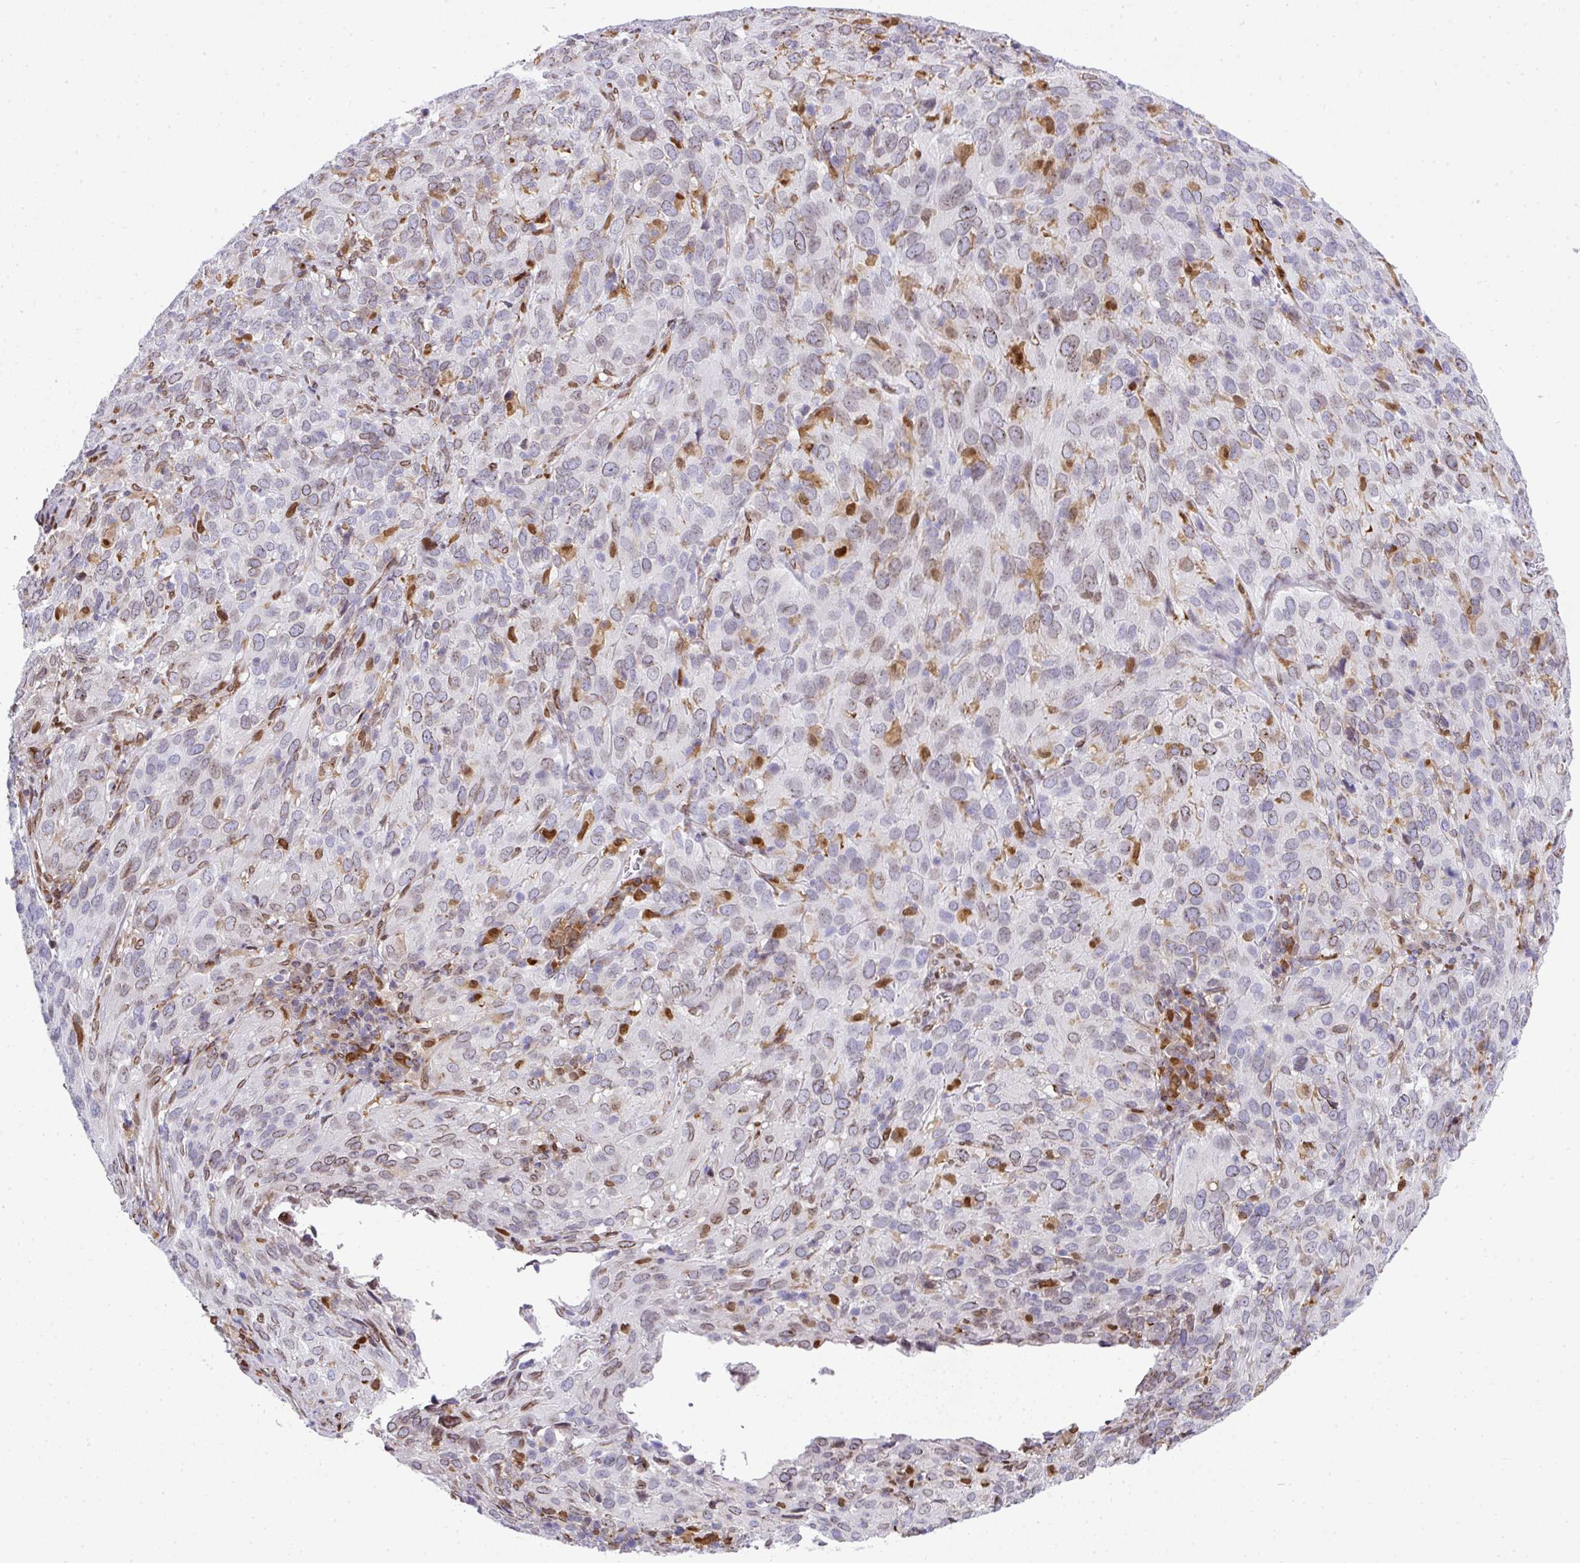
{"staining": {"intensity": "weak", "quantity": "25%-75%", "location": "cytoplasmic/membranous,nuclear"}, "tissue": "cervical cancer", "cell_type": "Tumor cells", "image_type": "cancer", "snomed": [{"axis": "morphology", "description": "Squamous cell carcinoma, NOS"}, {"axis": "topography", "description": "Cervix"}], "caption": "Immunohistochemistry image of human cervical squamous cell carcinoma stained for a protein (brown), which exhibits low levels of weak cytoplasmic/membranous and nuclear positivity in approximately 25%-75% of tumor cells.", "gene": "PLK1", "patient": {"sex": "female", "age": 51}}